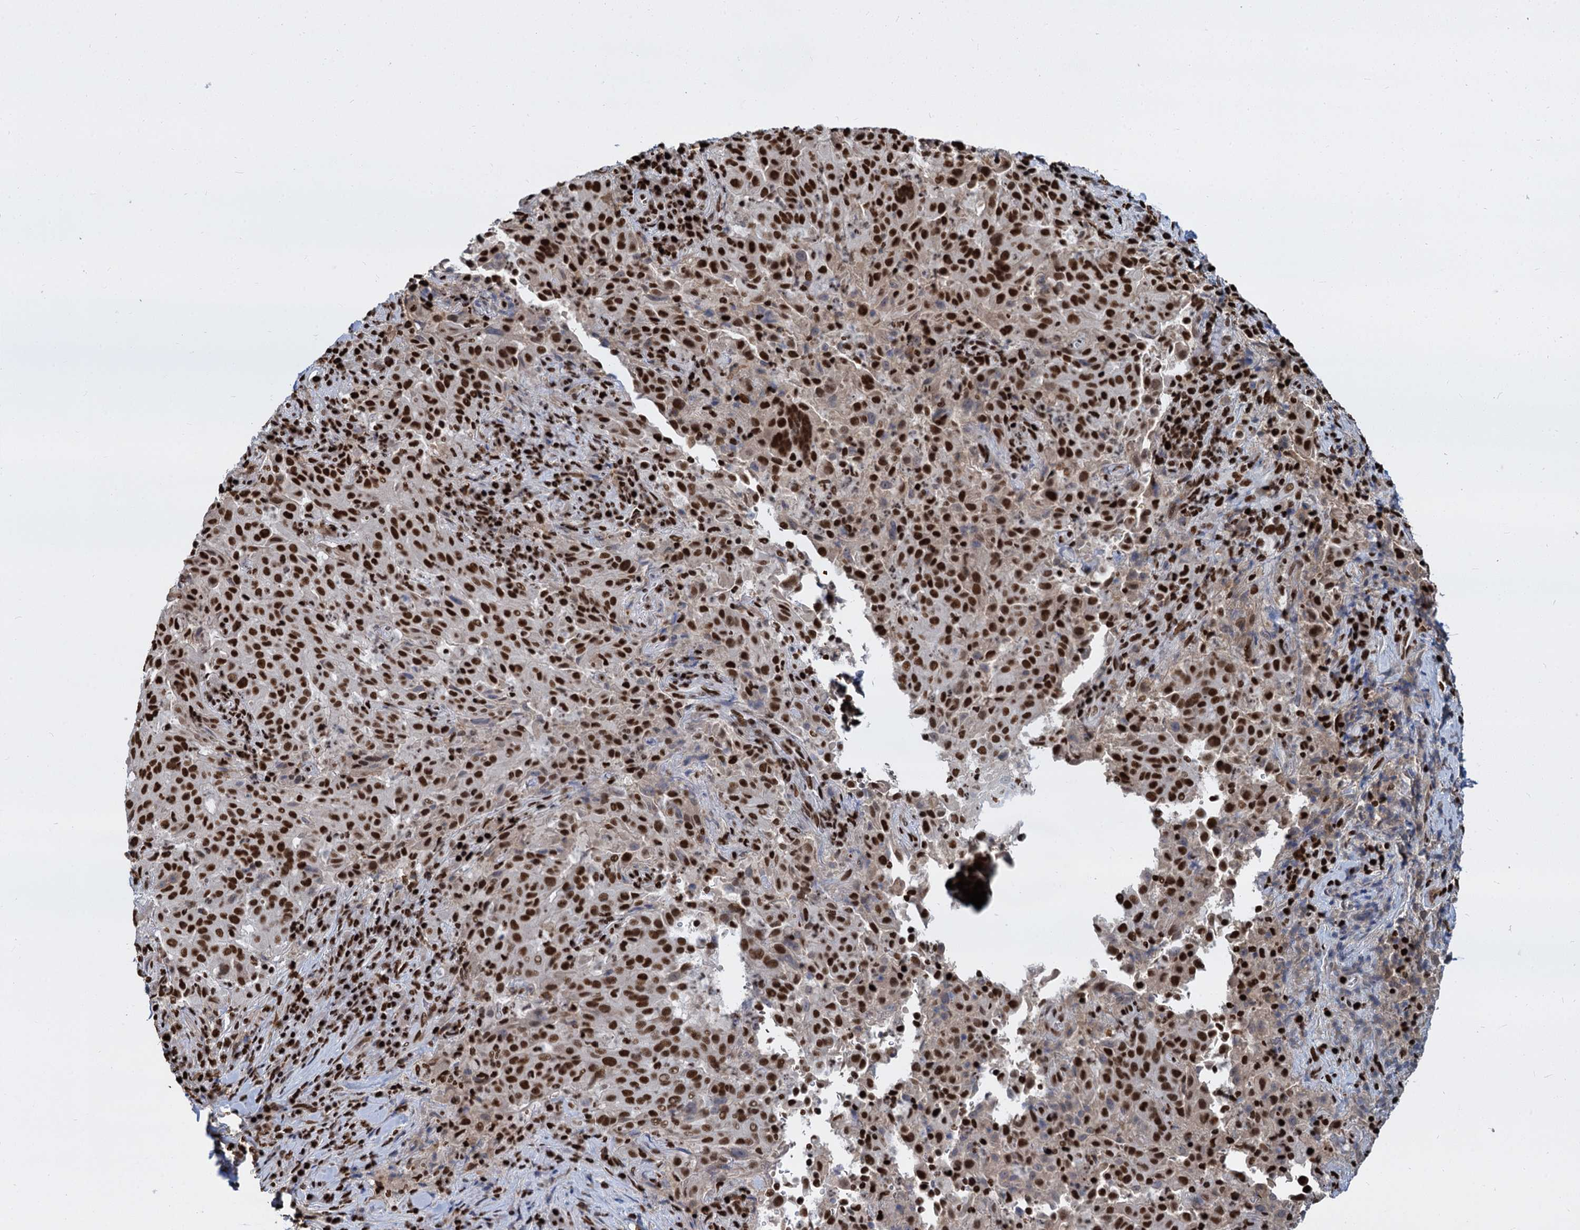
{"staining": {"intensity": "strong", "quantity": ">75%", "location": "nuclear"}, "tissue": "pancreatic cancer", "cell_type": "Tumor cells", "image_type": "cancer", "snomed": [{"axis": "morphology", "description": "Adenocarcinoma, NOS"}, {"axis": "topography", "description": "Pancreas"}], "caption": "Tumor cells reveal high levels of strong nuclear positivity in approximately >75% of cells in human pancreatic cancer (adenocarcinoma). (DAB IHC with brightfield microscopy, high magnification).", "gene": "DCPS", "patient": {"sex": "male", "age": 63}}